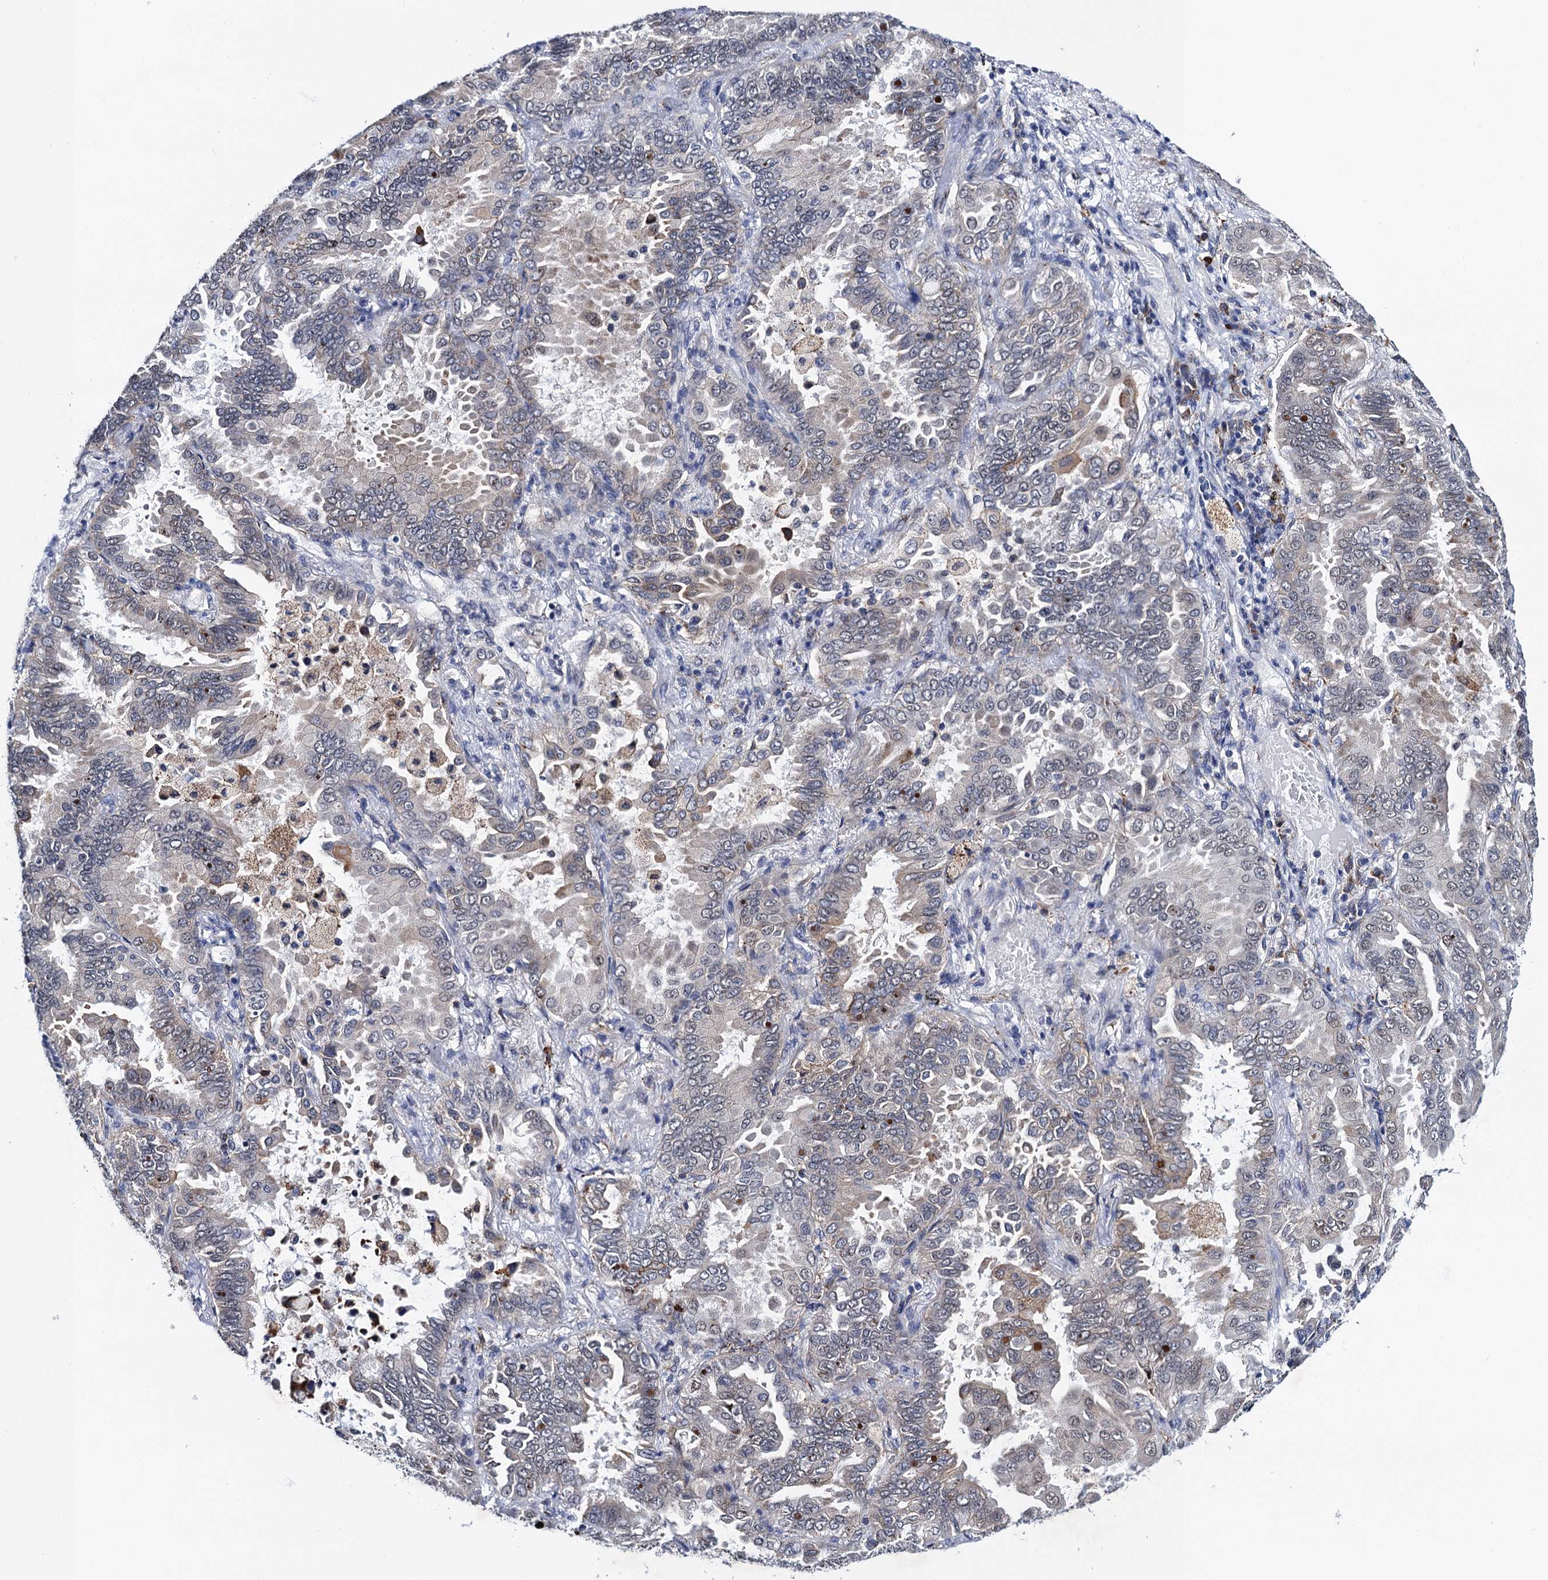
{"staining": {"intensity": "moderate", "quantity": "<25%", "location": "cytoplasmic/membranous"}, "tissue": "lung cancer", "cell_type": "Tumor cells", "image_type": "cancer", "snomed": [{"axis": "morphology", "description": "Adenocarcinoma, NOS"}, {"axis": "topography", "description": "Lung"}], "caption": "The histopathology image displays staining of lung cancer, revealing moderate cytoplasmic/membranous protein staining (brown color) within tumor cells. (Stains: DAB (3,3'-diaminobenzidine) in brown, nuclei in blue, Microscopy: brightfield microscopy at high magnification).", "gene": "SLC7A10", "patient": {"sex": "male", "age": 64}}